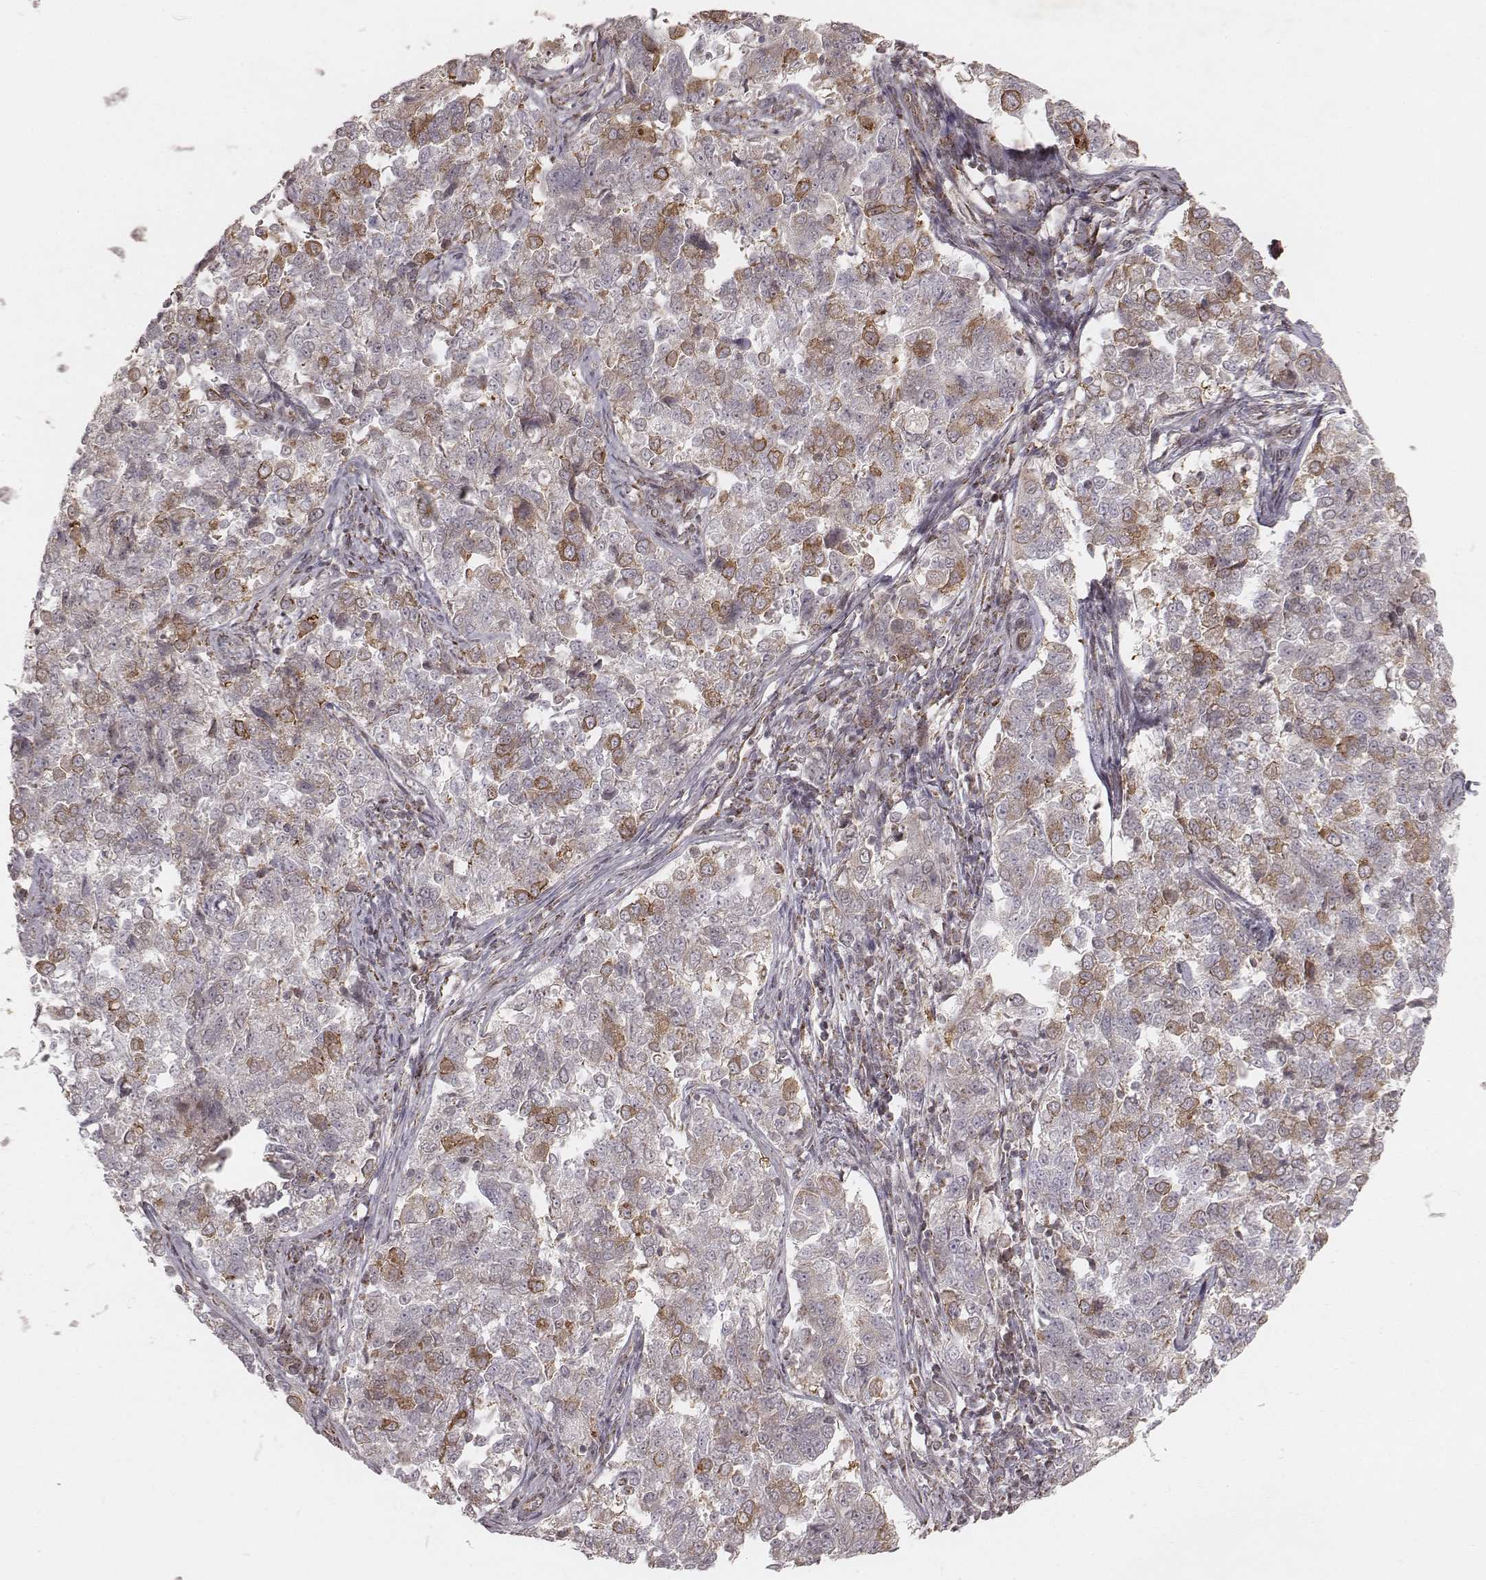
{"staining": {"intensity": "moderate", "quantity": "25%-75%", "location": "cytoplasmic/membranous"}, "tissue": "endometrial cancer", "cell_type": "Tumor cells", "image_type": "cancer", "snomed": [{"axis": "morphology", "description": "Adenocarcinoma, NOS"}, {"axis": "topography", "description": "Endometrium"}], "caption": "Protein expression by immunohistochemistry exhibits moderate cytoplasmic/membranous positivity in about 25%-75% of tumor cells in endometrial cancer (adenocarcinoma).", "gene": "NDUFA7", "patient": {"sex": "female", "age": 43}}